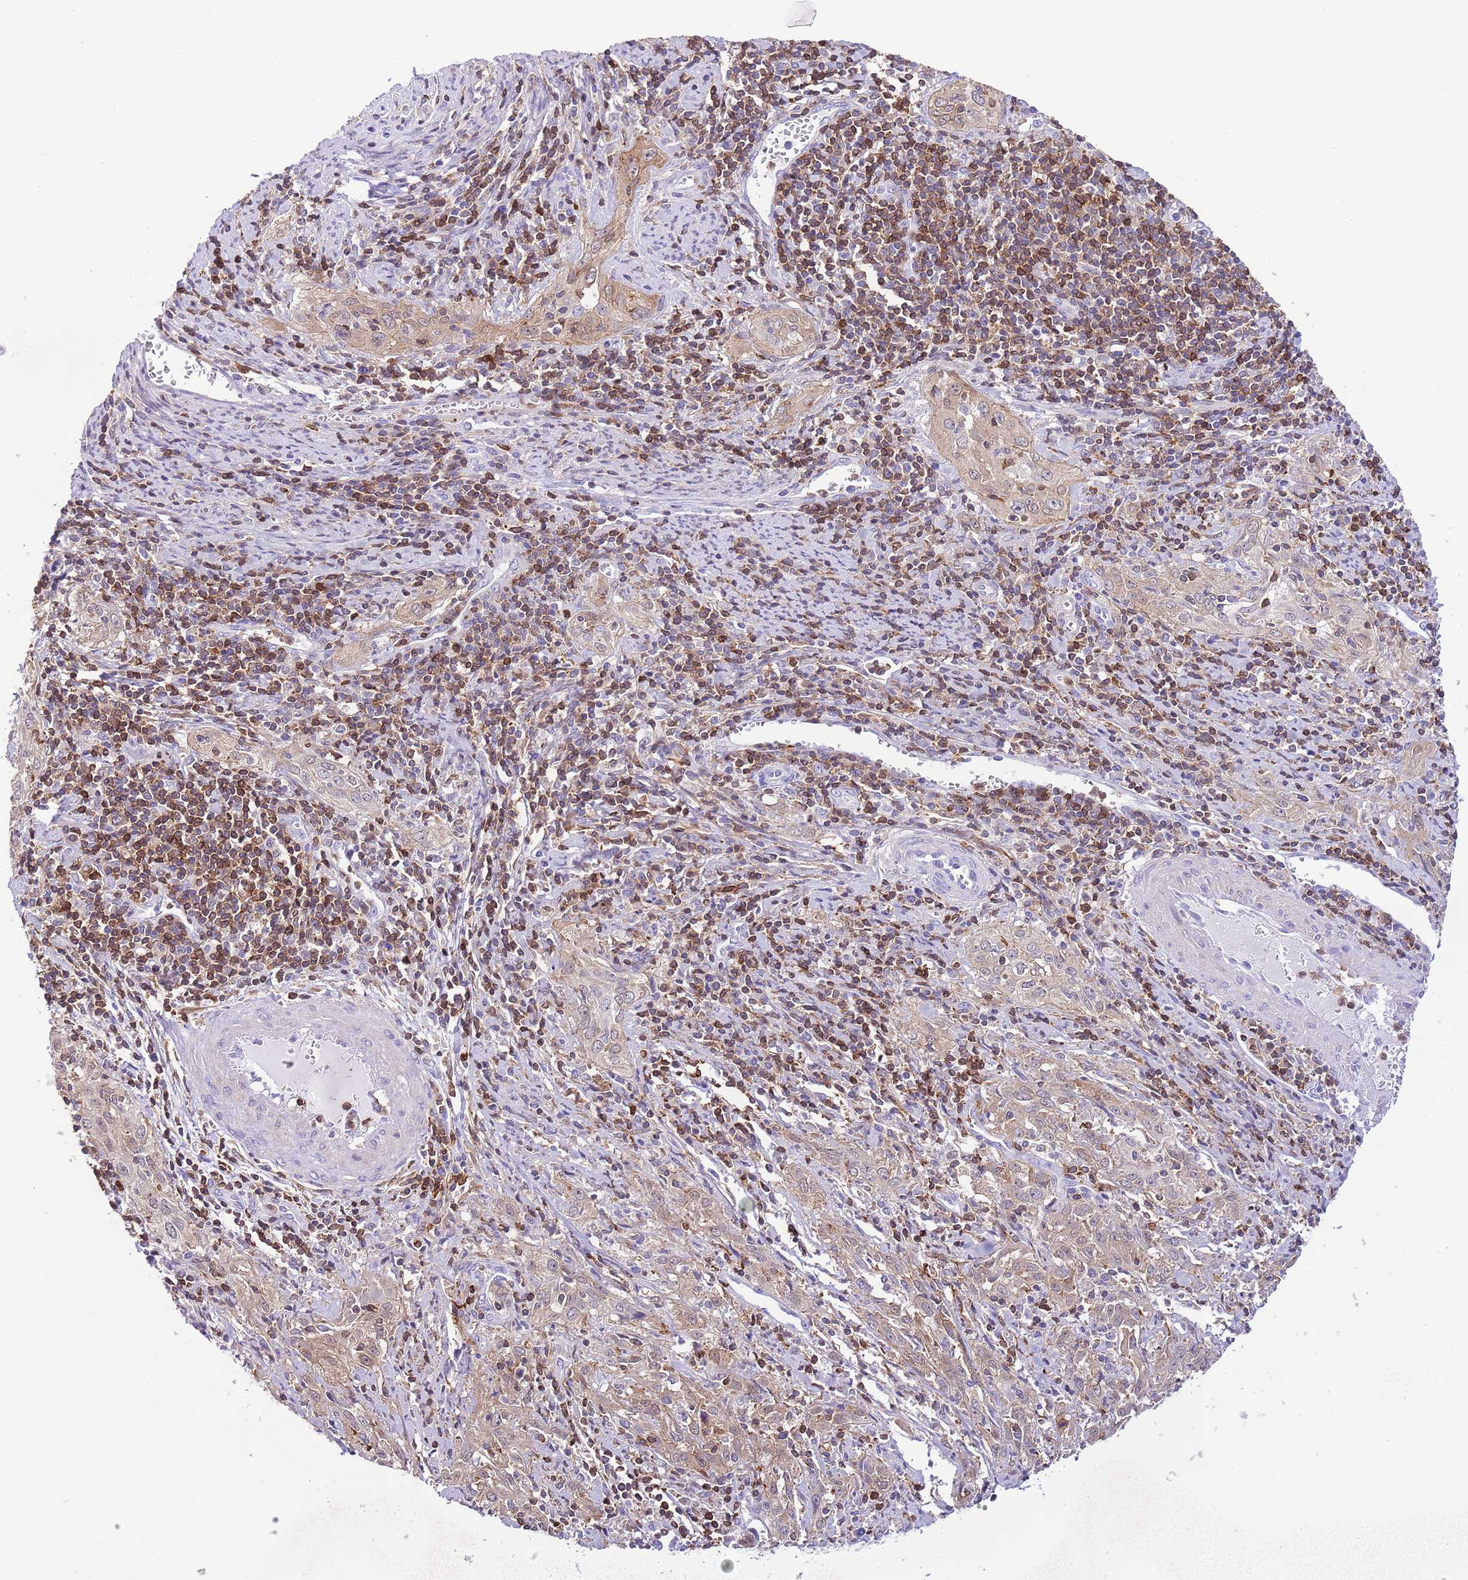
{"staining": {"intensity": "weak", "quantity": "25%-75%", "location": "cytoplasmic/membranous"}, "tissue": "cervical cancer", "cell_type": "Tumor cells", "image_type": "cancer", "snomed": [{"axis": "morphology", "description": "Squamous cell carcinoma, NOS"}, {"axis": "topography", "description": "Cervix"}], "caption": "Protein expression analysis of cervical cancer (squamous cell carcinoma) displays weak cytoplasmic/membranous expression in approximately 25%-75% of tumor cells. The protein is stained brown, and the nuclei are stained in blue (DAB (3,3'-diaminobenzidine) IHC with brightfield microscopy, high magnification).", "gene": "CNN2", "patient": {"sex": "female", "age": 57}}